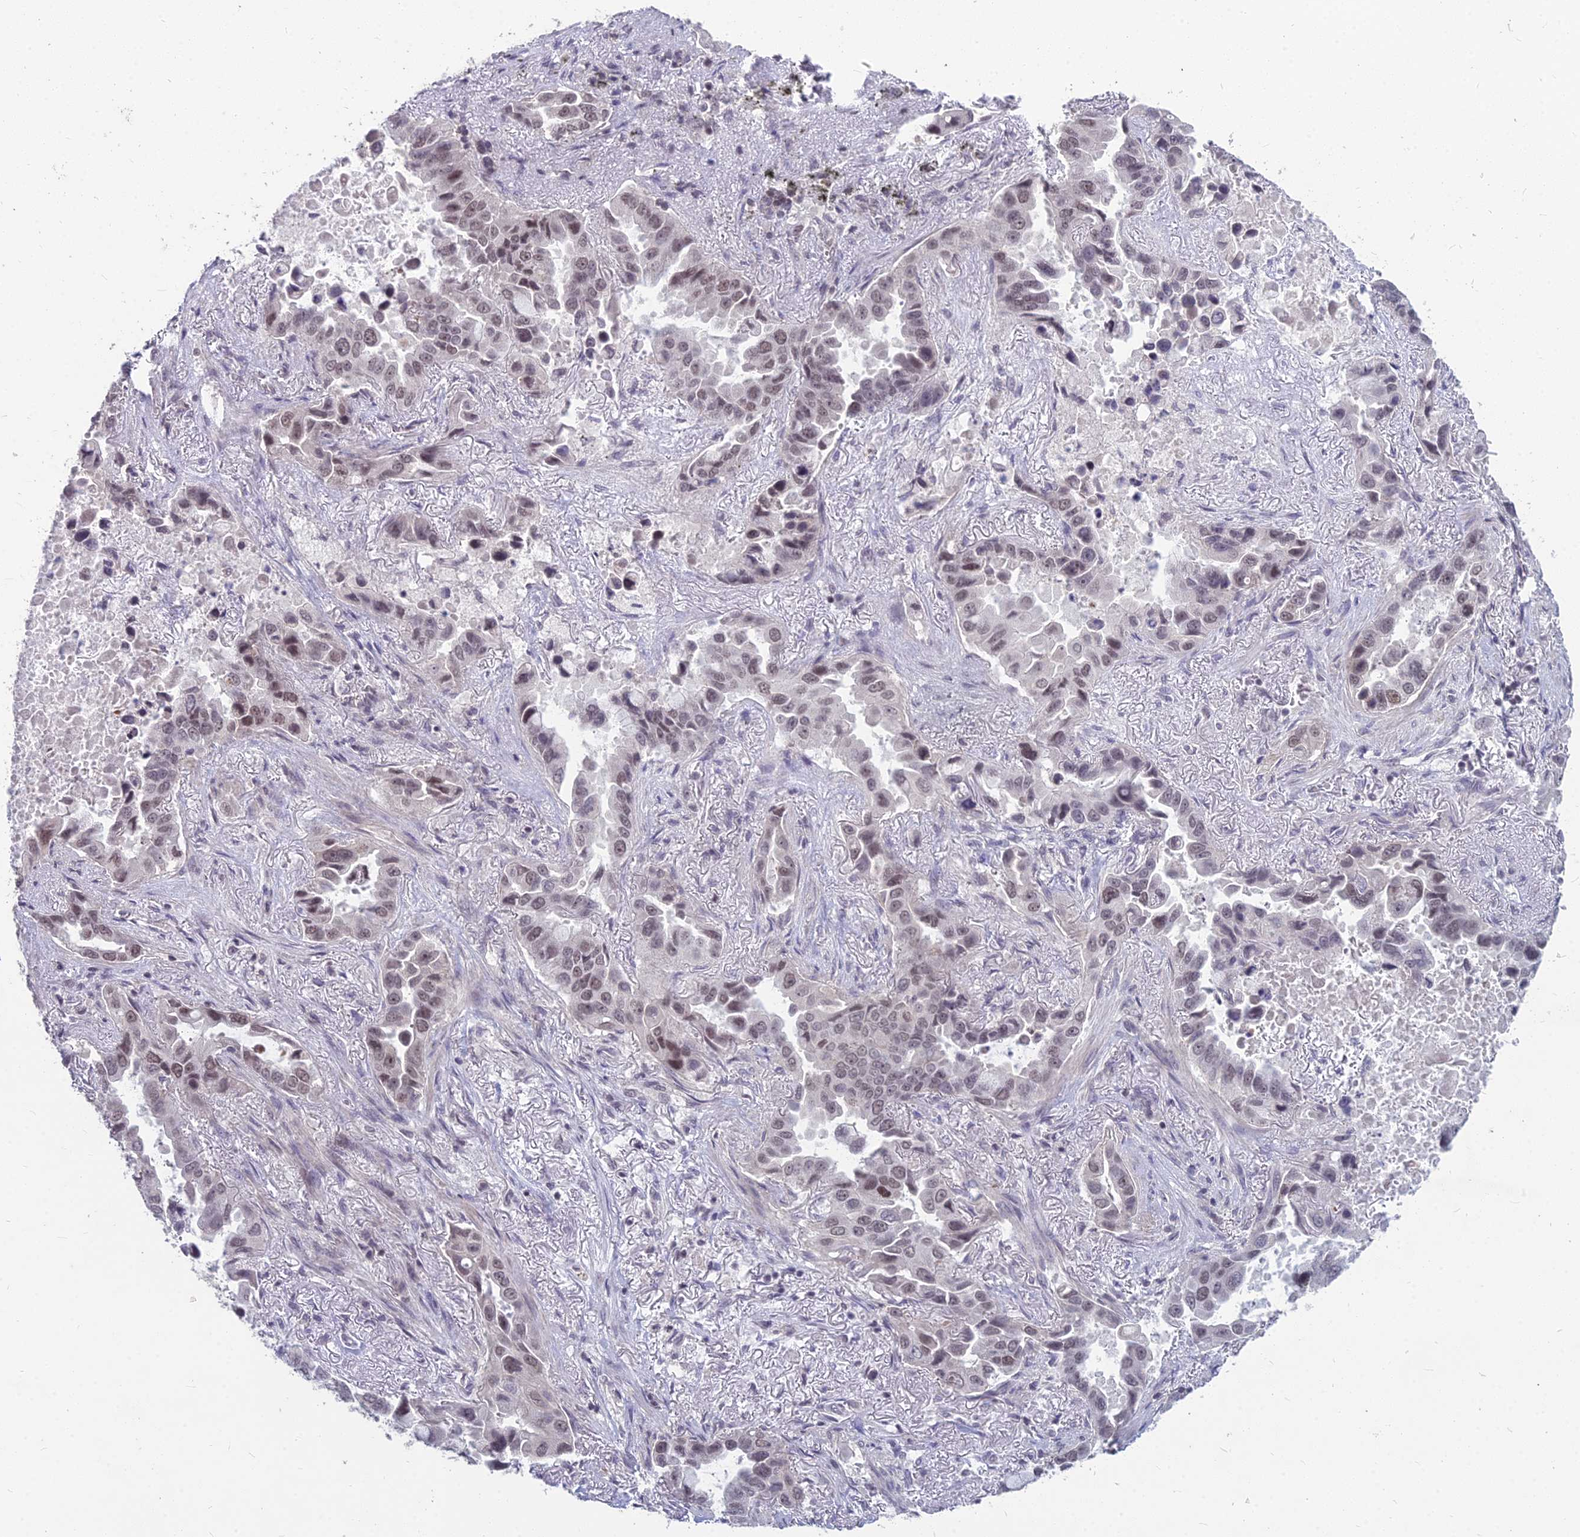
{"staining": {"intensity": "moderate", "quantity": "25%-75%", "location": "nuclear"}, "tissue": "lung cancer", "cell_type": "Tumor cells", "image_type": "cancer", "snomed": [{"axis": "morphology", "description": "Adenocarcinoma, NOS"}, {"axis": "topography", "description": "Lung"}], "caption": "Immunohistochemical staining of human lung cancer displays medium levels of moderate nuclear staining in approximately 25%-75% of tumor cells.", "gene": "KAT7", "patient": {"sex": "male", "age": 64}}